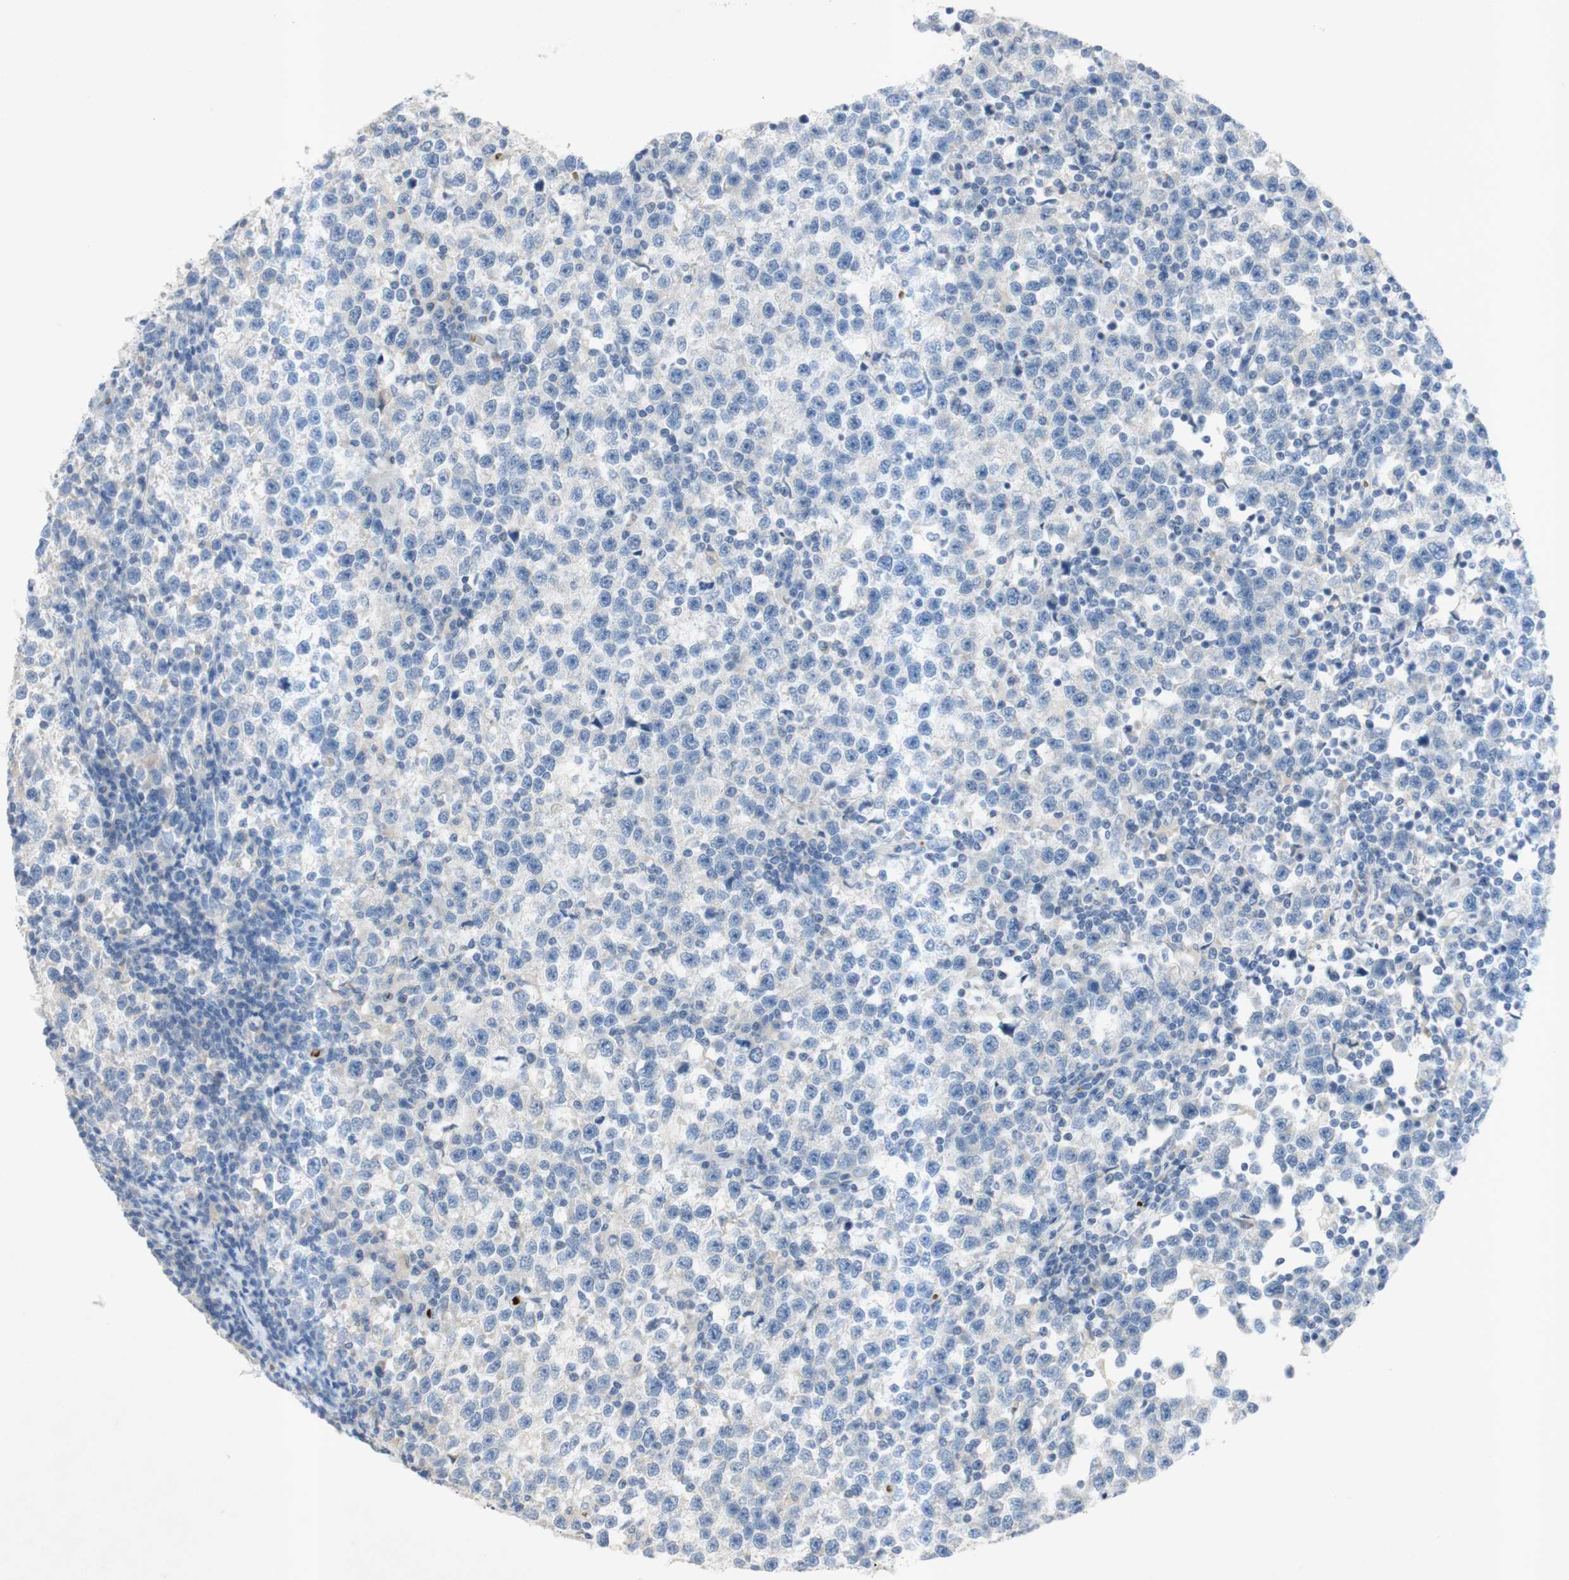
{"staining": {"intensity": "negative", "quantity": "none", "location": "none"}, "tissue": "testis cancer", "cell_type": "Tumor cells", "image_type": "cancer", "snomed": [{"axis": "morphology", "description": "Seminoma, NOS"}, {"axis": "topography", "description": "Testis"}], "caption": "DAB immunohistochemical staining of human seminoma (testis) exhibits no significant positivity in tumor cells.", "gene": "EPO", "patient": {"sex": "male", "age": 43}}